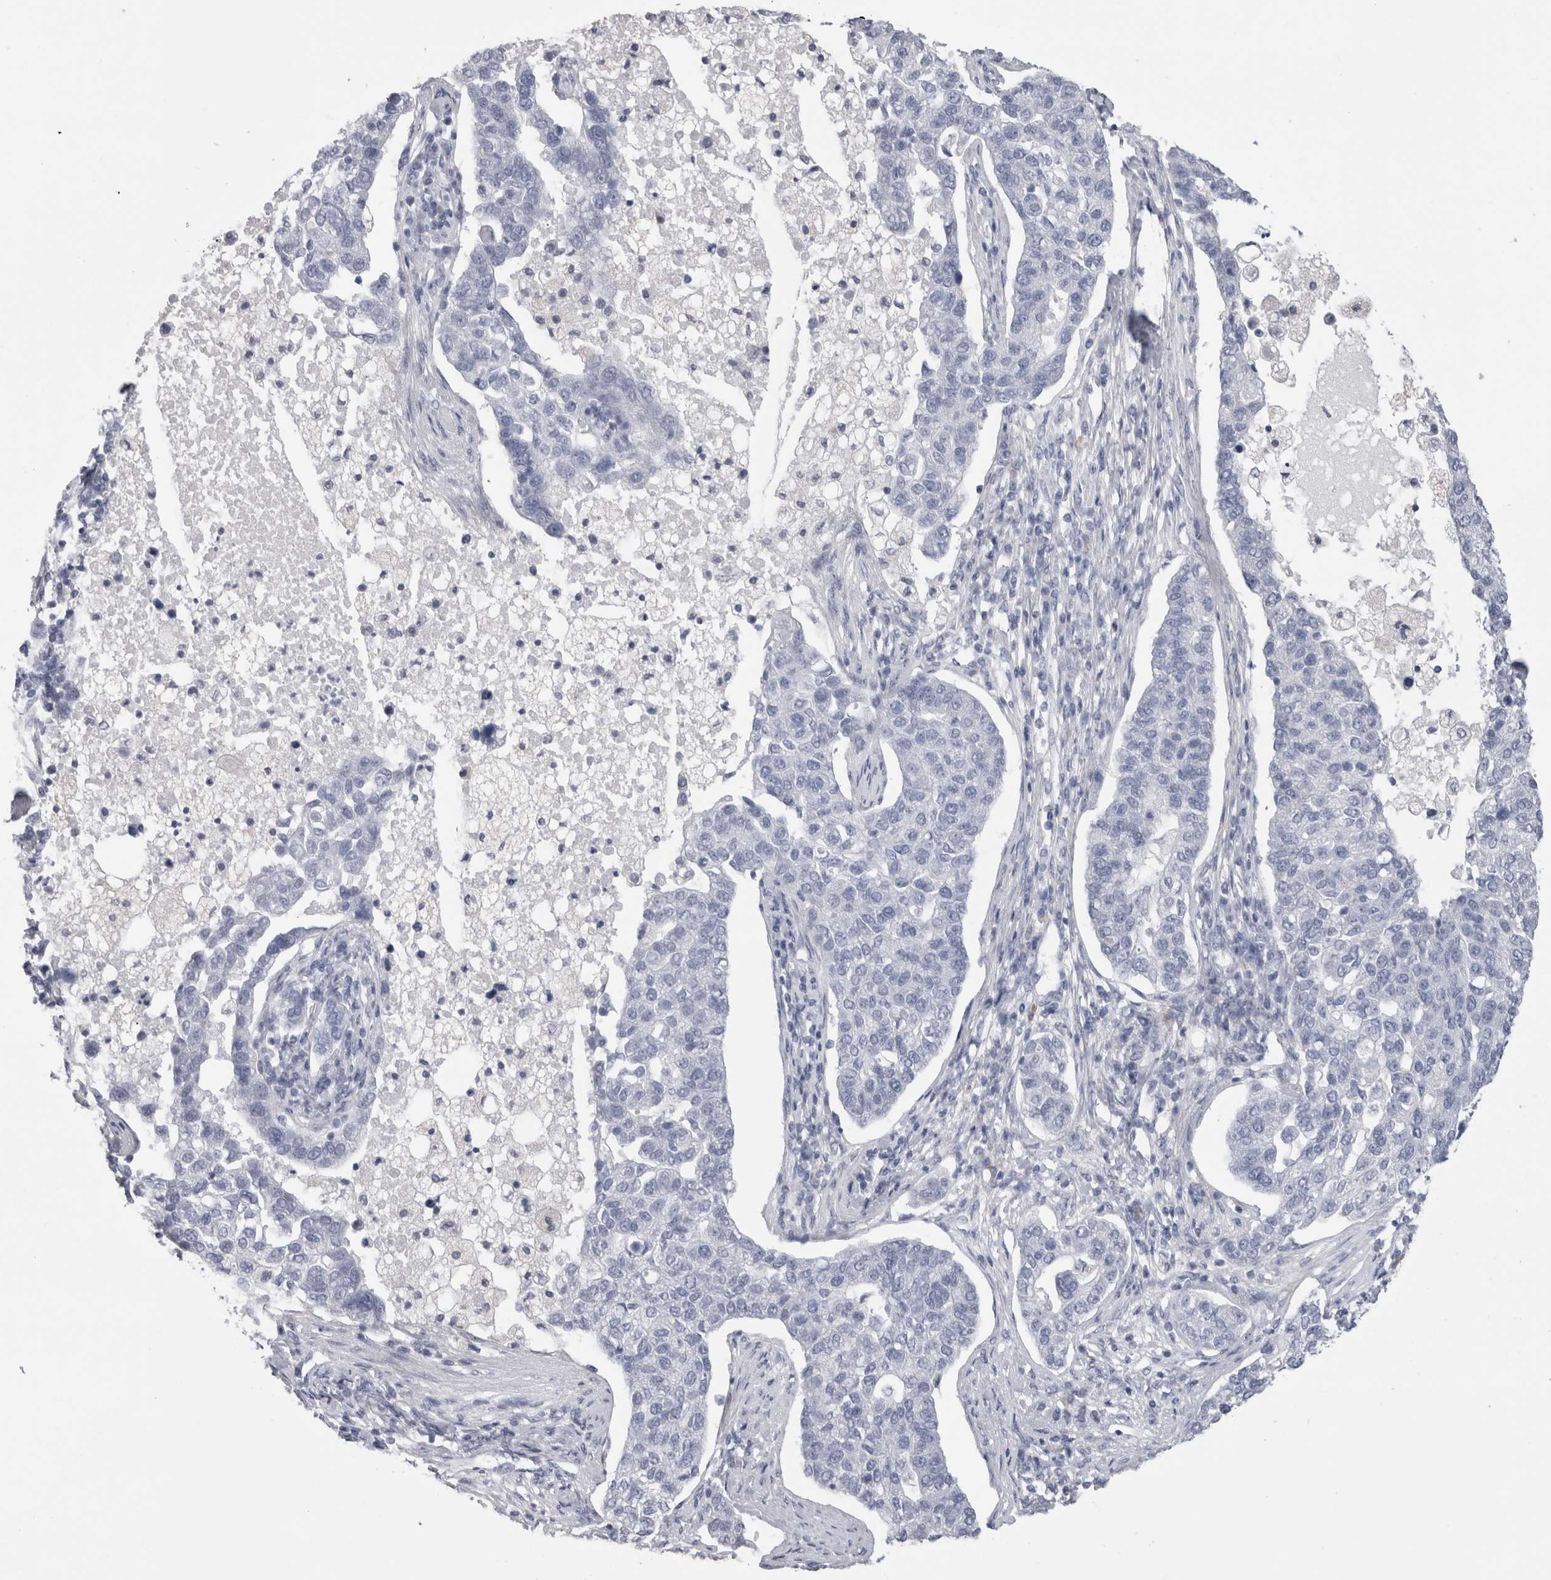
{"staining": {"intensity": "negative", "quantity": "none", "location": "none"}, "tissue": "pancreatic cancer", "cell_type": "Tumor cells", "image_type": "cancer", "snomed": [{"axis": "morphology", "description": "Adenocarcinoma, NOS"}, {"axis": "topography", "description": "Pancreas"}], "caption": "Immunohistochemical staining of pancreatic cancer exhibits no significant positivity in tumor cells.", "gene": "TMEM242", "patient": {"sex": "female", "age": 61}}